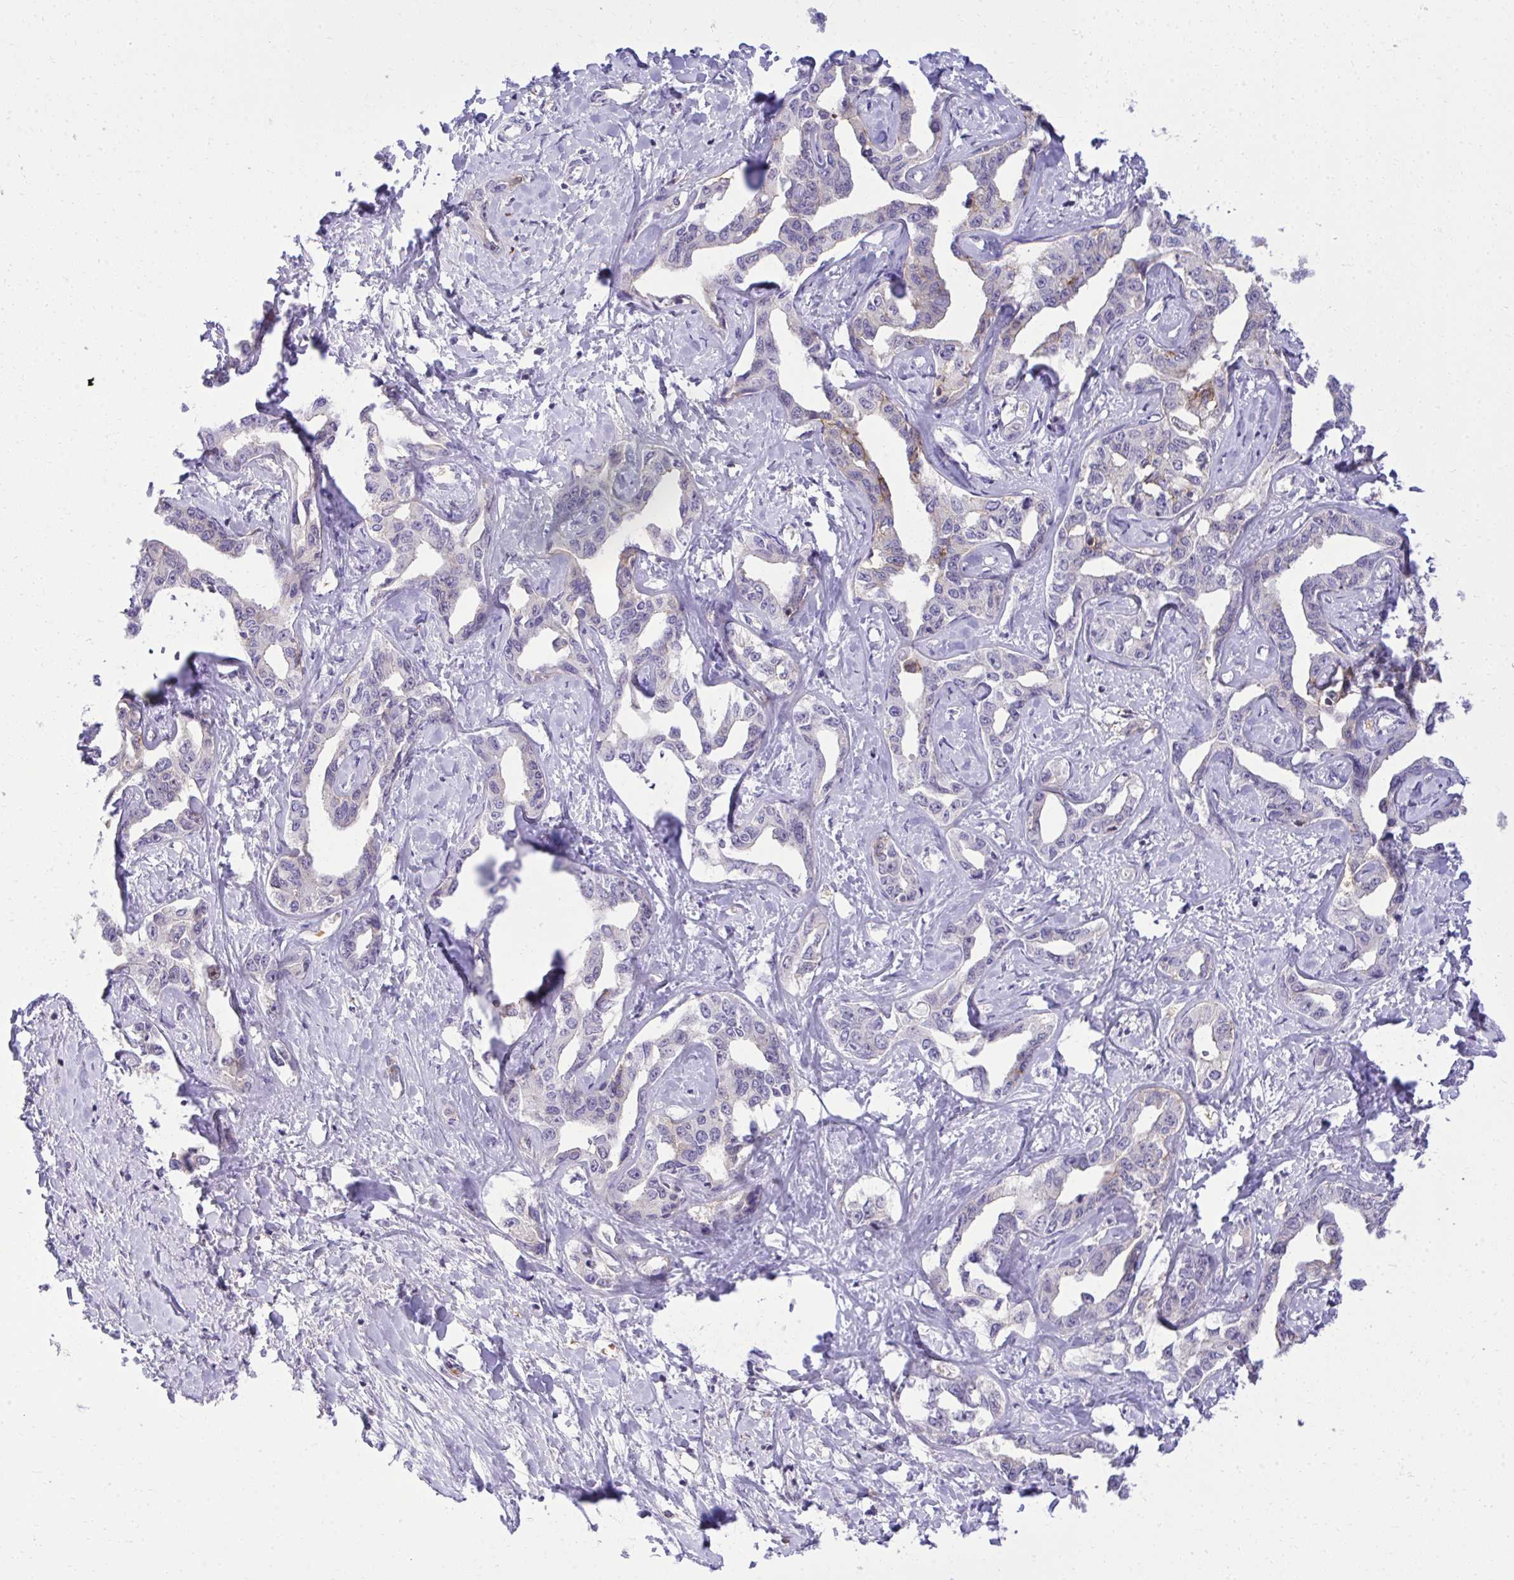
{"staining": {"intensity": "negative", "quantity": "none", "location": "none"}, "tissue": "liver cancer", "cell_type": "Tumor cells", "image_type": "cancer", "snomed": [{"axis": "morphology", "description": "Cholangiocarcinoma"}, {"axis": "topography", "description": "Liver"}], "caption": "Cholangiocarcinoma (liver) was stained to show a protein in brown. There is no significant expression in tumor cells. (DAB immunohistochemistry (IHC) with hematoxylin counter stain).", "gene": "PITPNM3", "patient": {"sex": "male", "age": 59}}